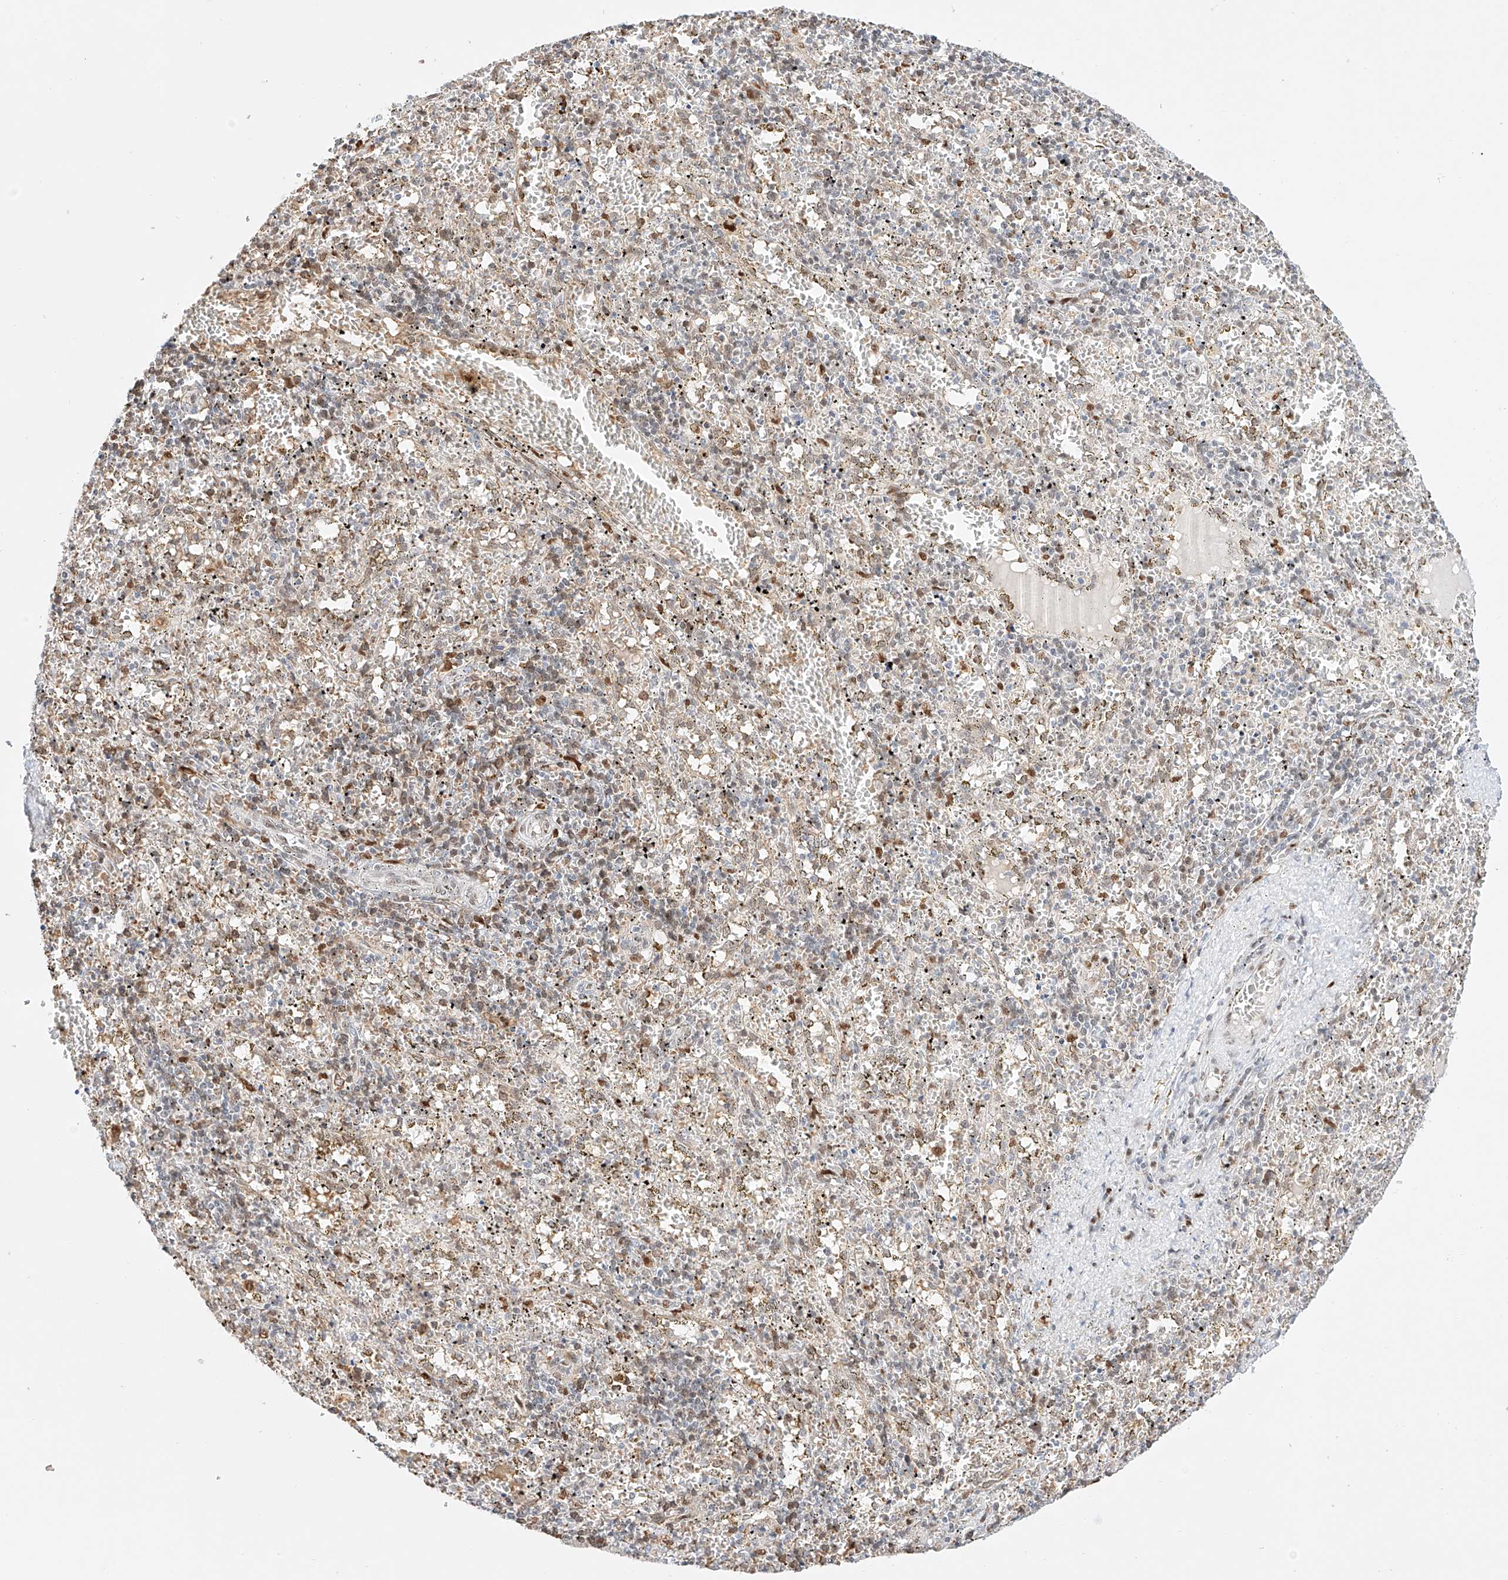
{"staining": {"intensity": "moderate", "quantity": "<25%", "location": "cytoplasmic/membranous,nuclear"}, "tissue": "spleen", "cell_type": "Cells in red pulp", "image_type": "normal", "snomed": [{"axis": "morphology", "description": "Normal tissue, NOS"}, {"axis": "topography", "description": "Spleen"}], "caption": "Immunohistochemical staining of unremarkable spleen exhibits moderate cytoplasmic/membranous,nuclear protein positivity in approximately <25% of cells in red pulp. The staining was performed using DAB (3,3'-diaminobenzidine), with brown indicating positive protein expression. Nuclei are stained blue with hematoxylin.", "gene": "APIP", "patient": {"sex": "male", "age": 11}}